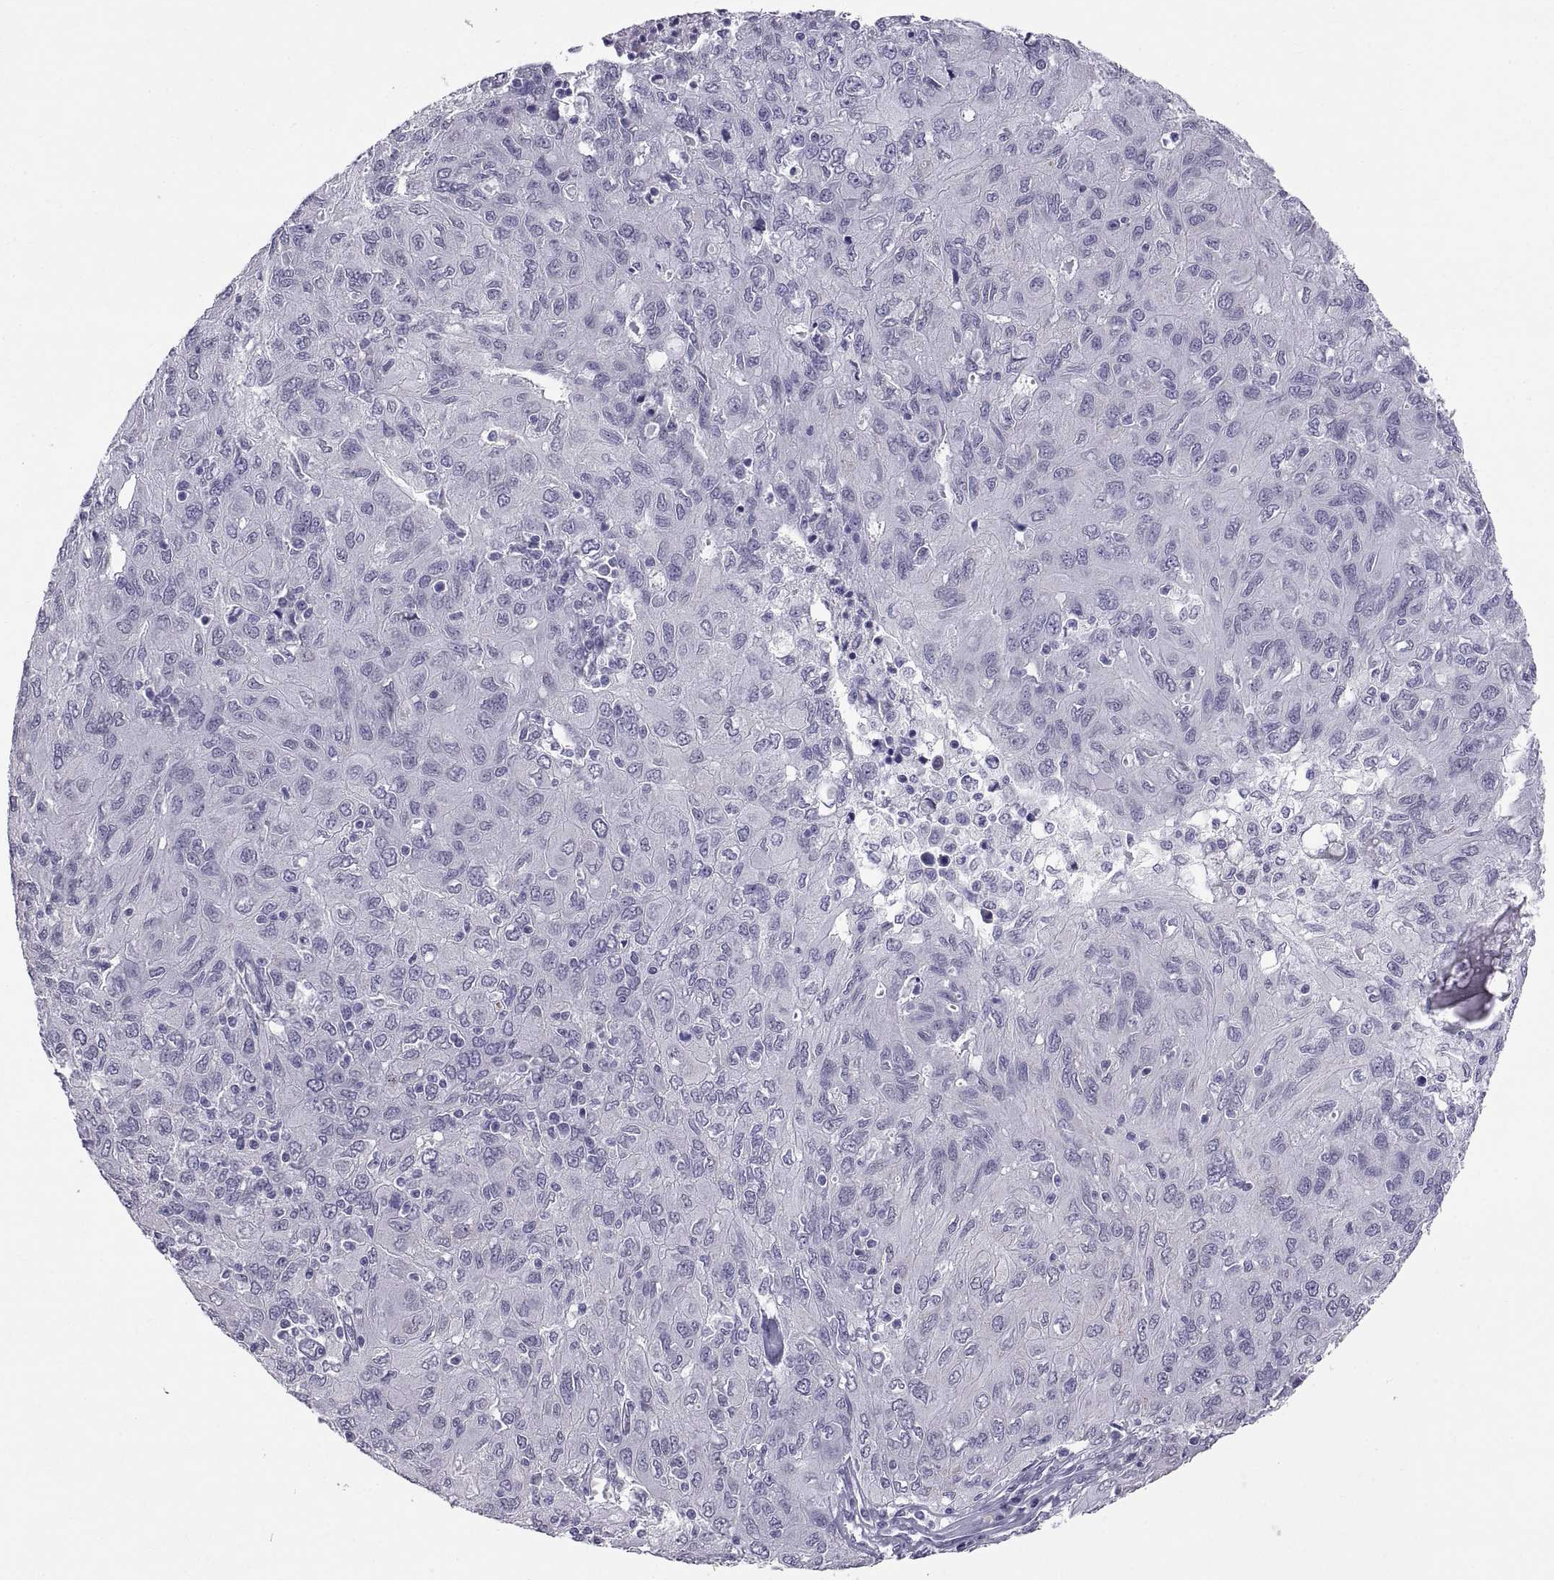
{"staining": {"intensity": "negative", "quantity": "none", "location": "none"}, "tissue": "ovarian cancer", "cell_type": "Tumor cells", "image_type": "cancer", "snomed": [{"axis": "morphology", "description": "Carcinoma, endometroid"}, {"axis": "topography", "description": "Ovary"}], "caption": "DAB immunohistochemical staining of human ovarian cancer (endometroid carcinoma) displays no significant positivity in tumor cells.", "gene": "KRT77", "patient": {"sex": "female", "age": 50}}